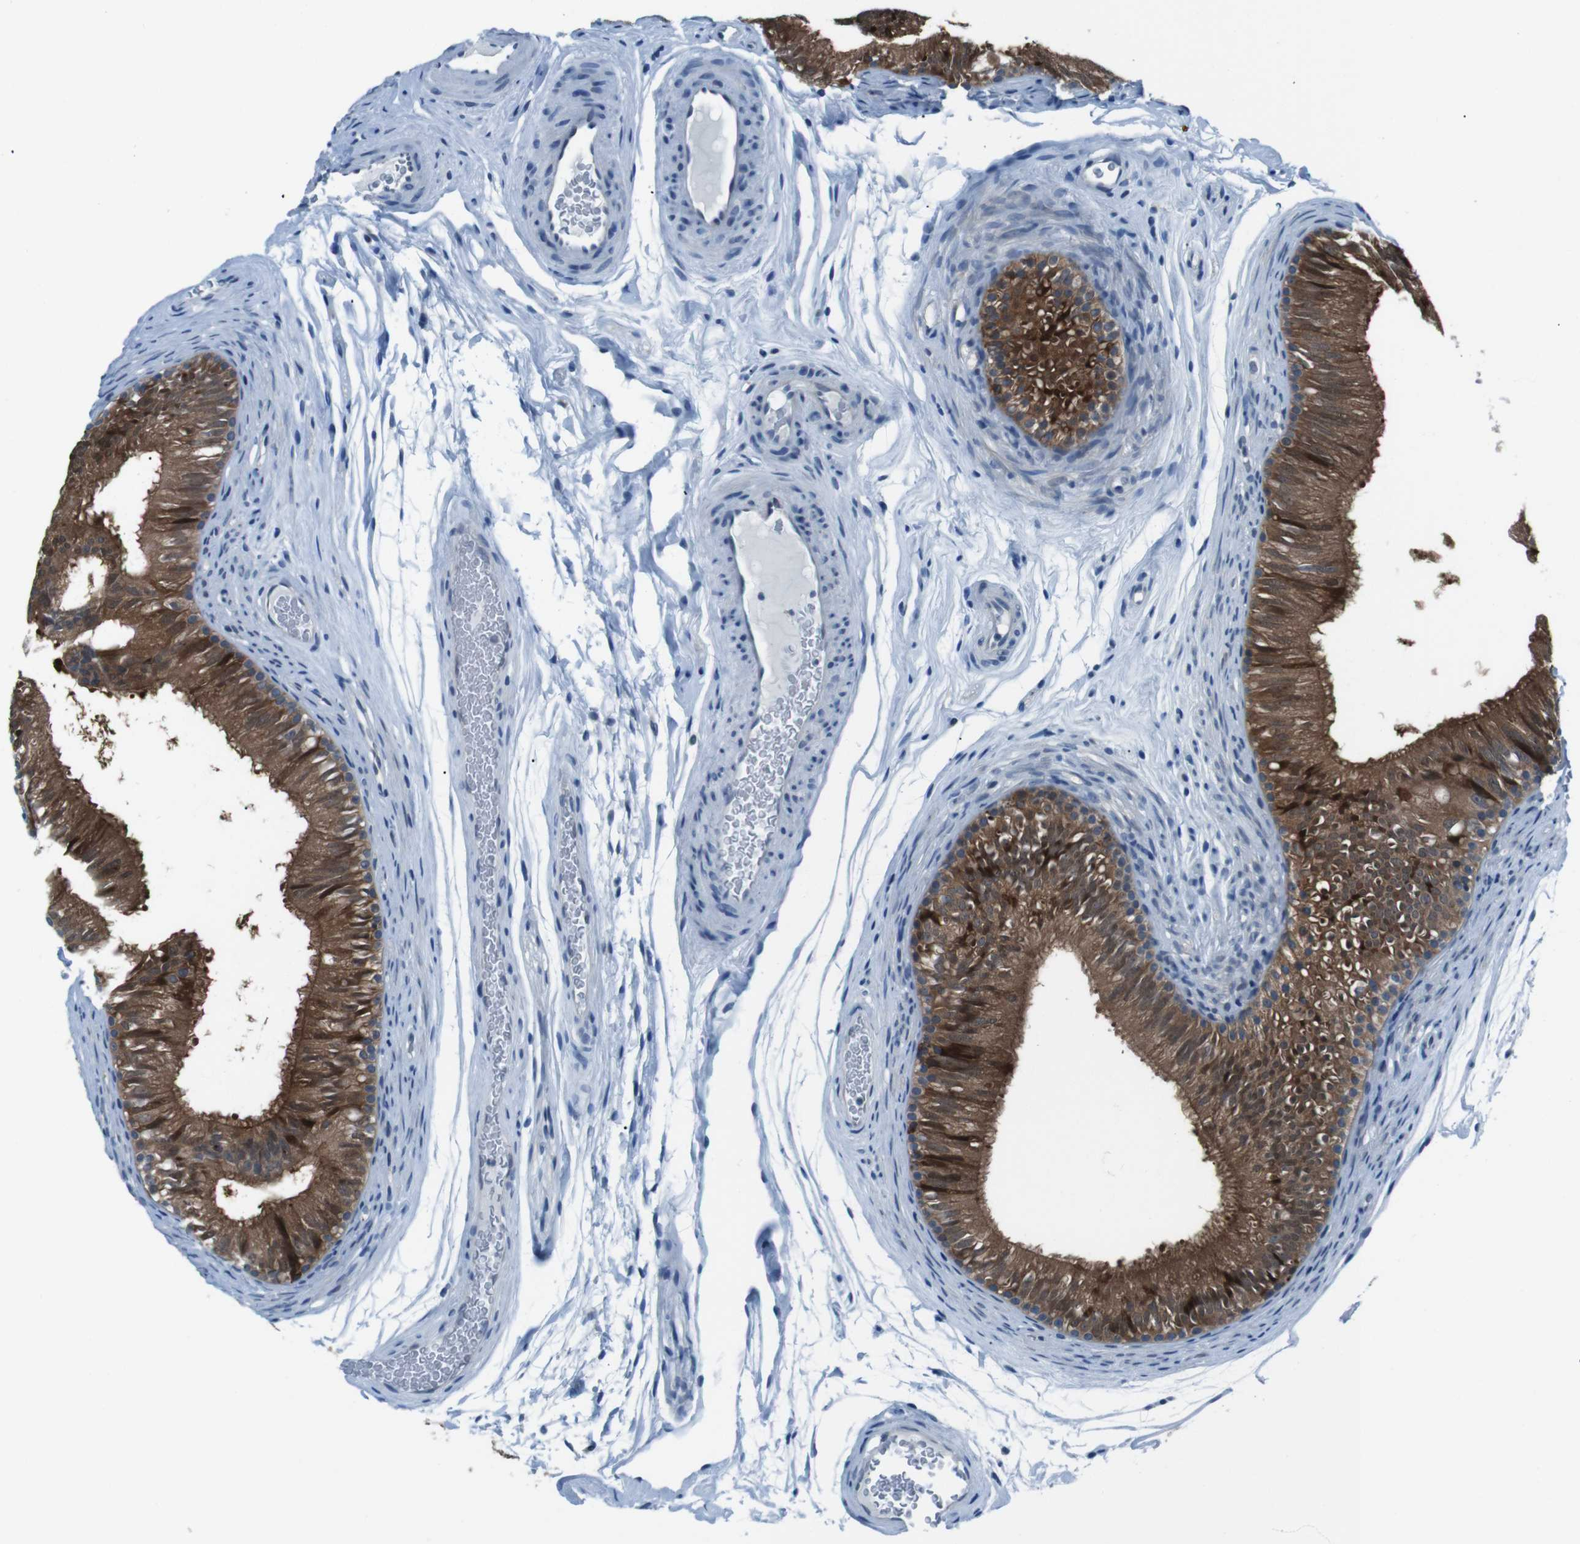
{"staining": {"intensity": "strong", "quantity": ">75%", "location": "cytoplasmic/membranous,nuclear"}, "tissue": "epididymis", "cell_type": "Glandular cells", "image_type": "normal", "snomed": [{"axis": "morphology", "description": "Normal tissue, NOS"}, {"axis": "topography", "description": "Epididymis"}], "caption": "Brown immunohistochemical staining in benign epididymis exhibits strong cytoplasmic/membranous,nuclear positivity in approximately >75% of glandular cells.", "gene": "LRP5", "patient": {"sex": "male", "age": 36}}